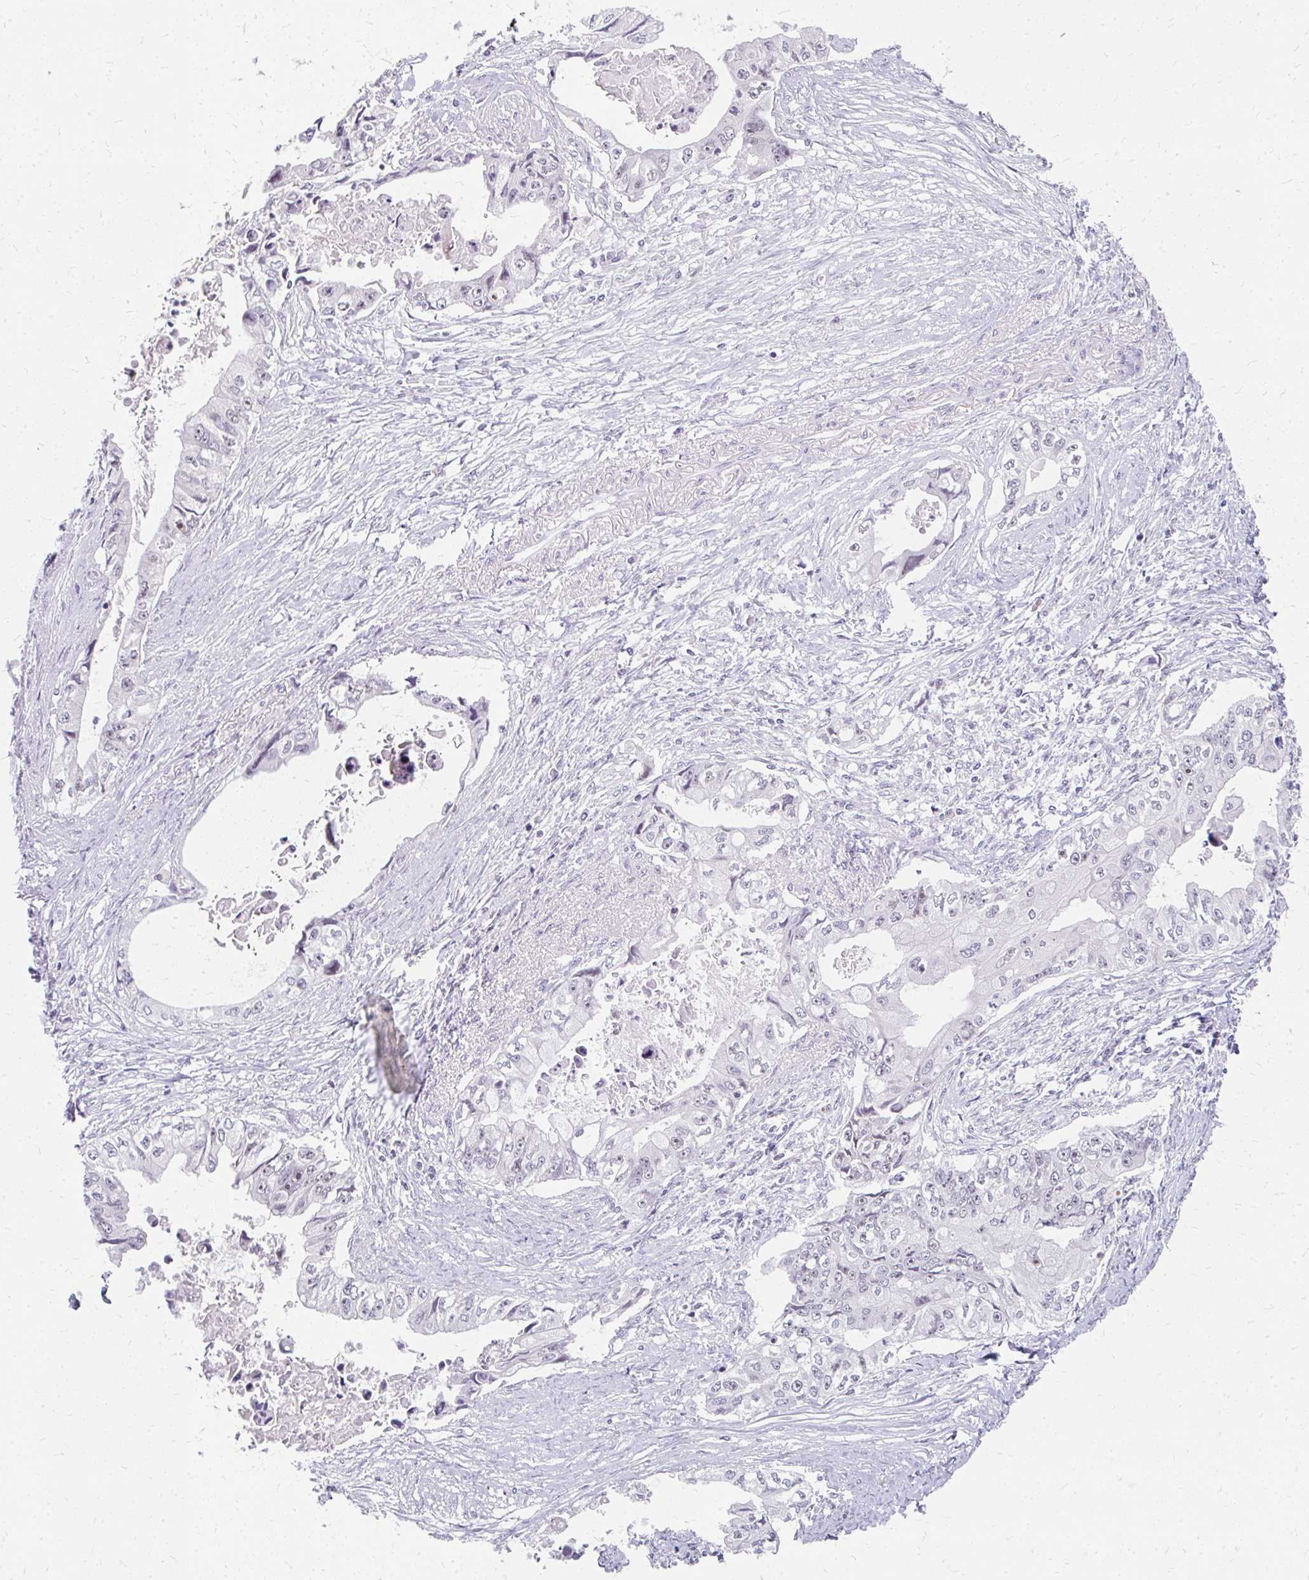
{"staining": {"intensity": "weak", "quantity": "<25%", "location": "nuclear"}, "tissue": "pancreatic cancer", "cell_type": "Tumor cells", "image_type": "cancer", "snomed": [{"axis": "morphology", "description": "Adenocarcinoma, NOS"}, {"axis": "topography", "description": "Pancreas"}], "caption": "High magnification brightfield microscopy of pancreatic cancer stained with DAB (brown) and counterstained with hematoxylin (blue): tumor cells show no significant positivity.", "gene": "GTF2H1", "patient": {"sex": "male", "age": 66}}